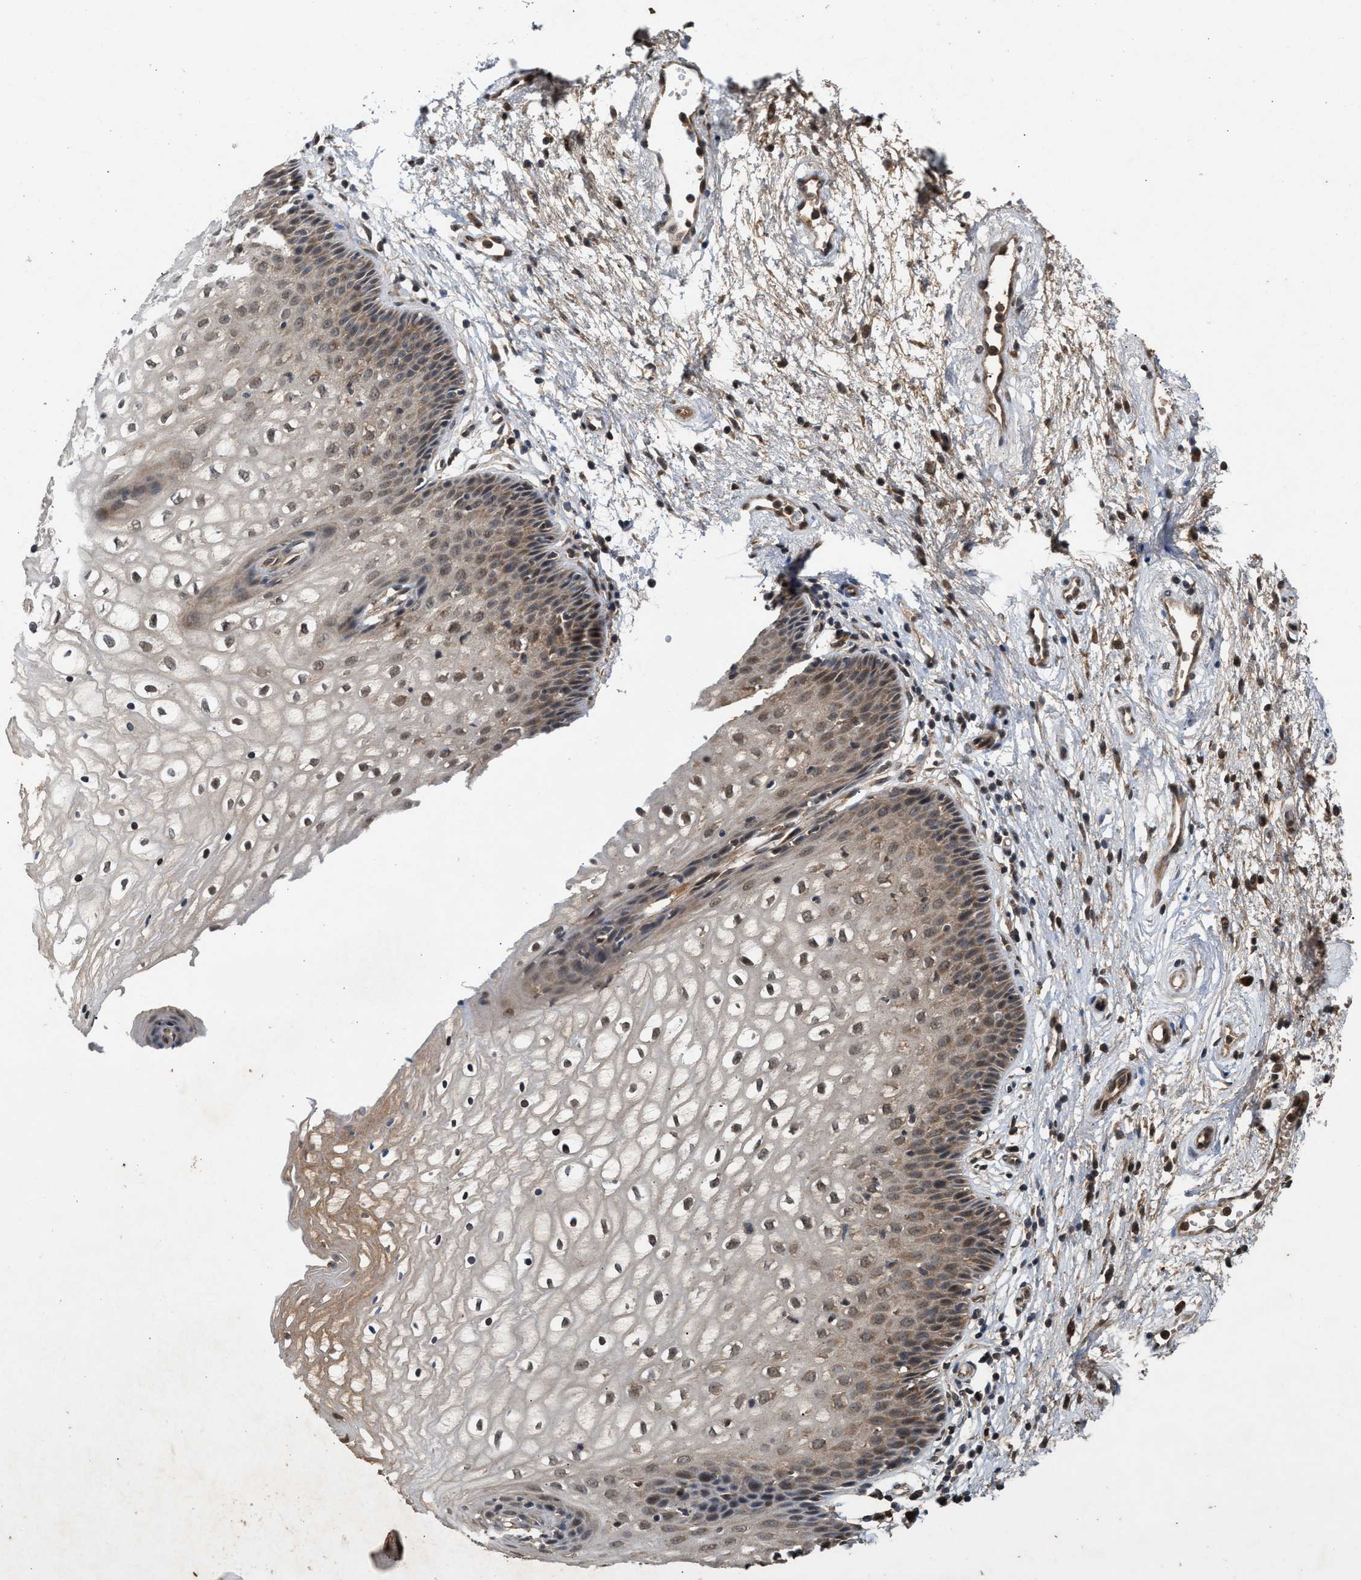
{"staining": {"intensity": "weak", "quantity": ">75%", "location": "cytoplasmic/membranous,nuclear"}, "tissue": "vagina", "cell_type": "Squamous epithelial cells", "image_type": "normal", "snomed": [{"axis": "morphology", "description": "Normal tissue, NOS"}, {"axis": "topography", "description": "Vagina"}], "caption": "Immunohistochemistry photomicrograph of normal vagina: human vagina stained using immunohistochemistry (IHC) exhibits low levels of weak protein expression localized specifically in the cytoplasmic/membranous,nuclear of squamous epithelial cells, appearing as a cytoplasmic/membranous,nuclear brown color.", "gene": "RUSC2", "patient": {"sex": "female", "age": 34}}